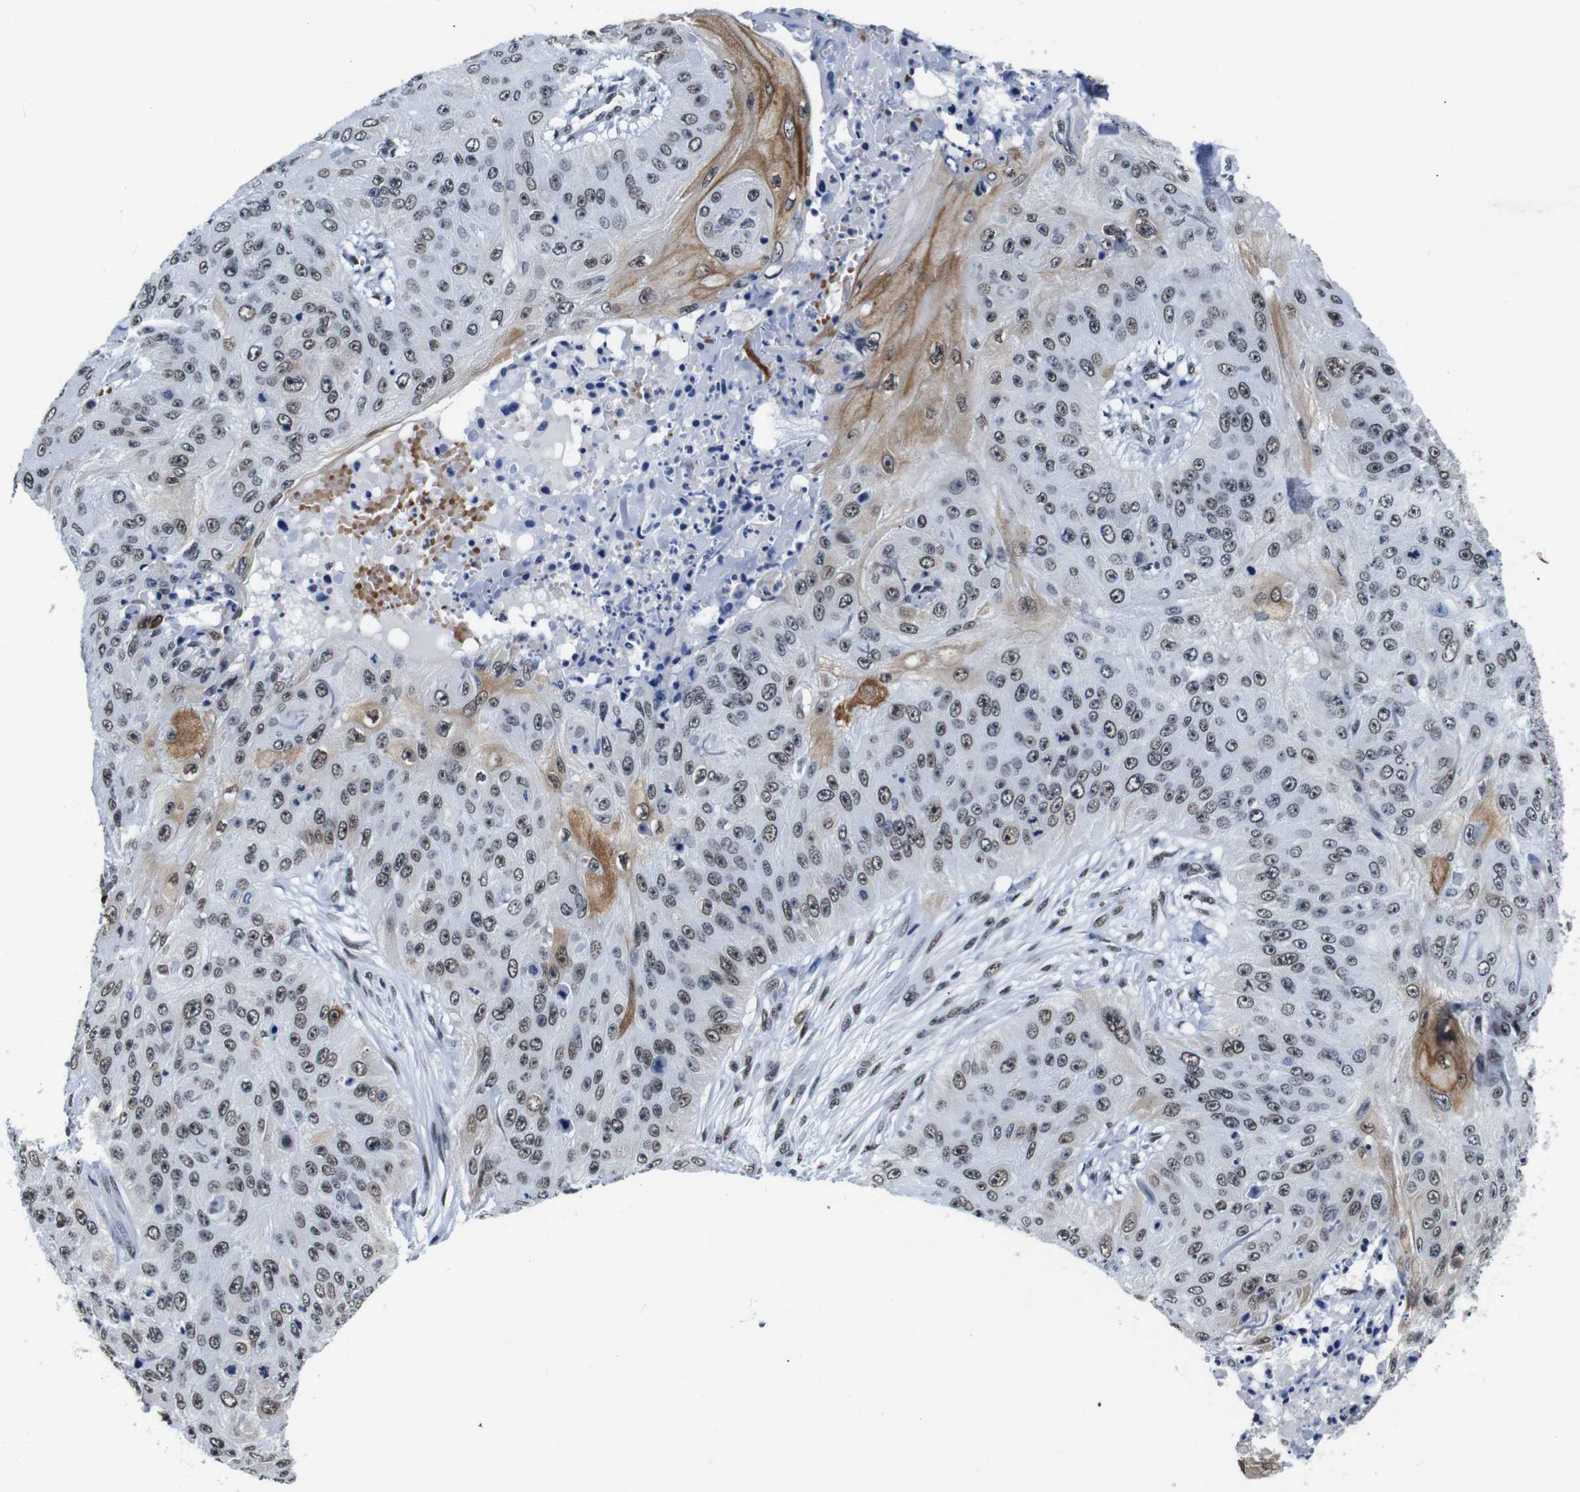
{"staining": {"intensity": "moderate", "quantity": ">75%", "location": "cytoplasmic/membranous,nuclear"}, "tissue": "skin cancer", "cell_type": "Tumor cells", "image_type": "cancer", "snomed": [{"axis": "morphology", "description": "Squamous cell carcinoma, NOS"}, {"axis": "topography", "description": "Skin"}], "caption": "Immunohistochemistry micrograph of human squamous cell carcinoma (skin) stained for a protein (brown), which shows medium levels of moderate cytoplasmic/membranous and nuclear staining in about >75% of tumor cells.", "gene": "ILDR2", "patient": {"sex": "female", "age": 80}}